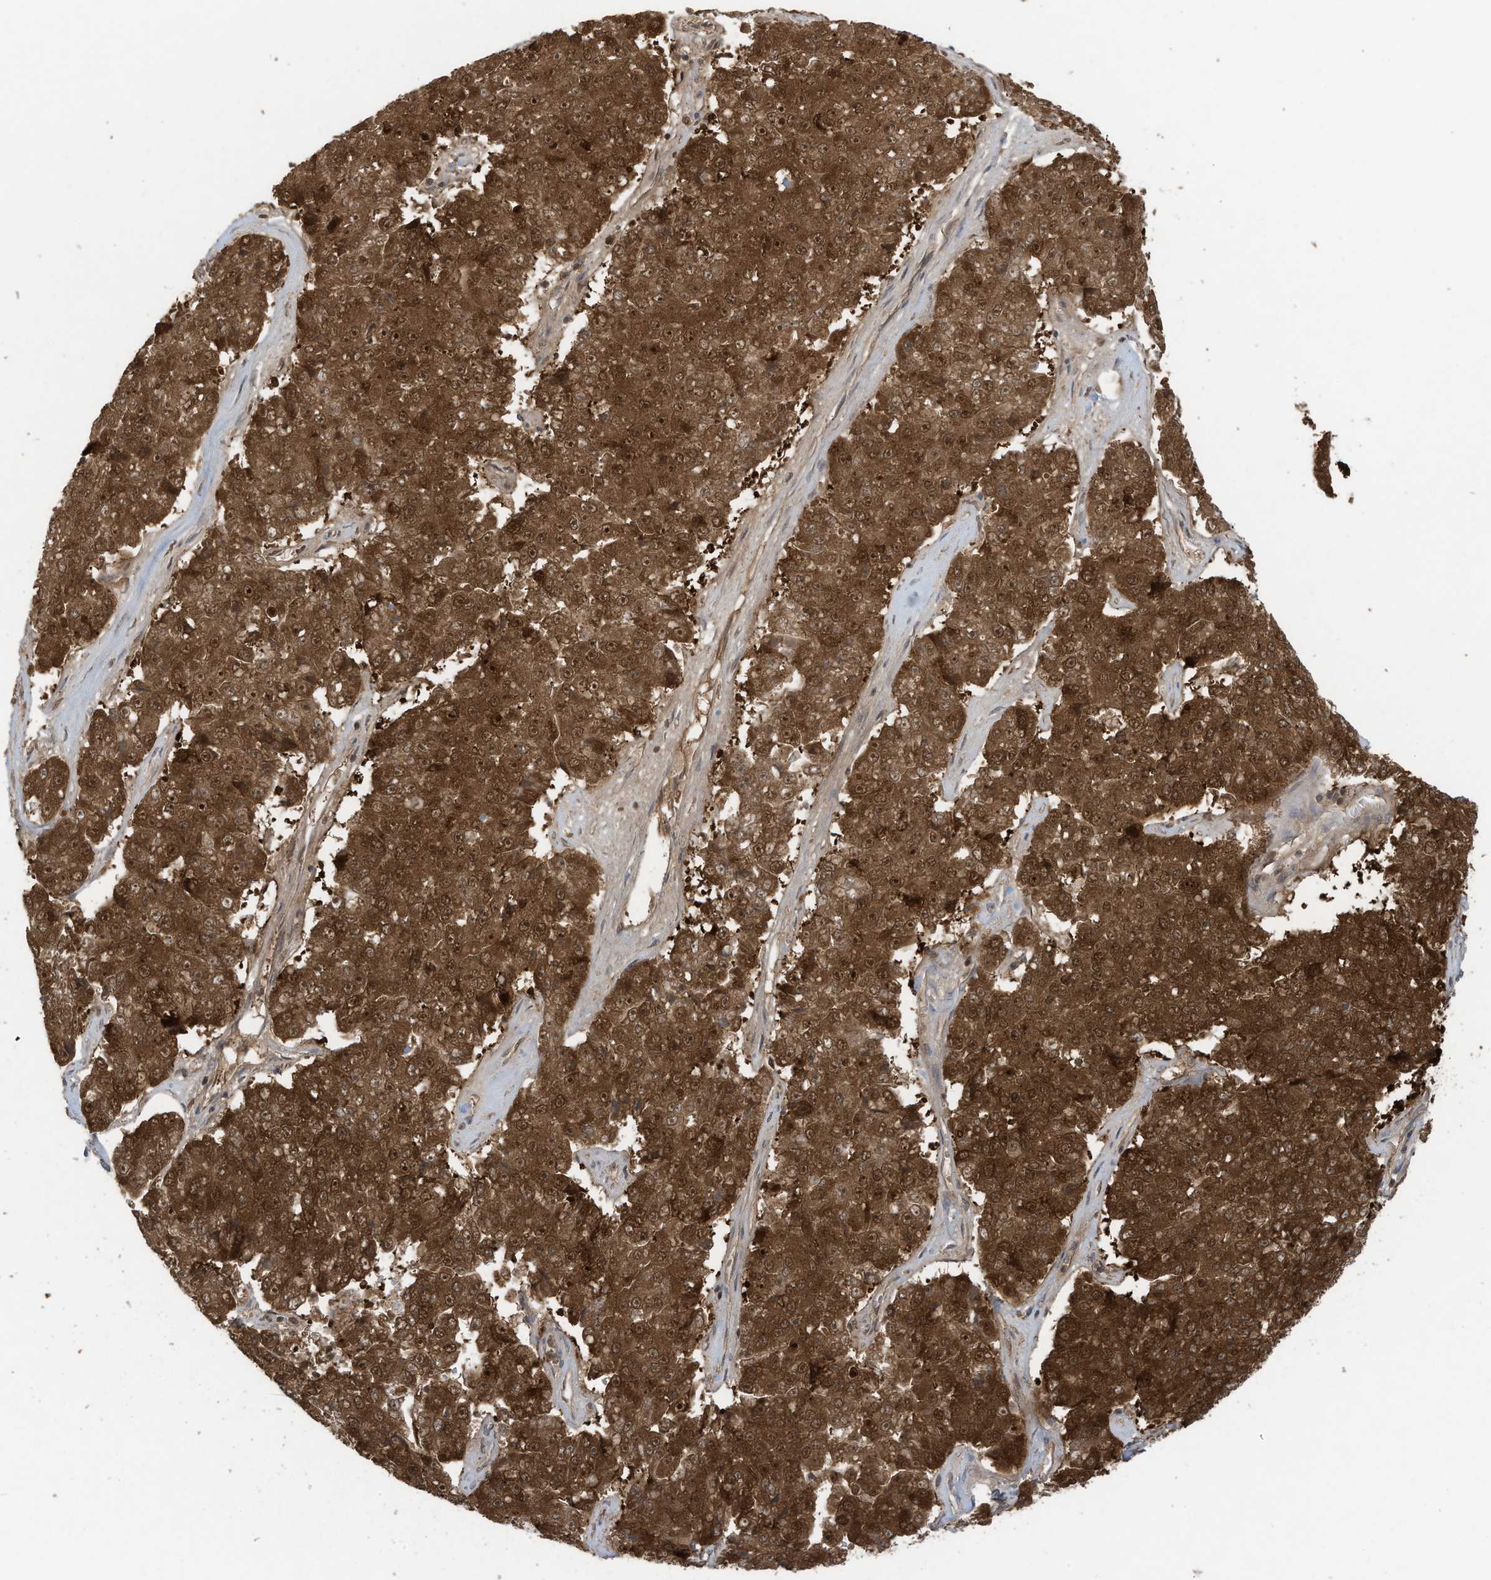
{"staining": {"intensity": "moderate", "quantity": ">75%", "location": "cytoplasmic/membranous,nuclear"}, "tissue": "pancreatic cancer", "cell_type": "Tumor cells", "image_type": "cancer", "snomed": [{"axis": "morphology", "description": "Adenocarcinoma, NOS"}, {"axis": "topography", "description": "Pancreas"}], "caption": "About >75% of tumor cells in human pancreatic adenocarcinoma exhibit moderate cytoplasmic/membranous and nuclear protein positivity as visualized by brown immunohistochemical staining.", "gene": "OLA1", "patient": {"sex": "male", "age": 50}}